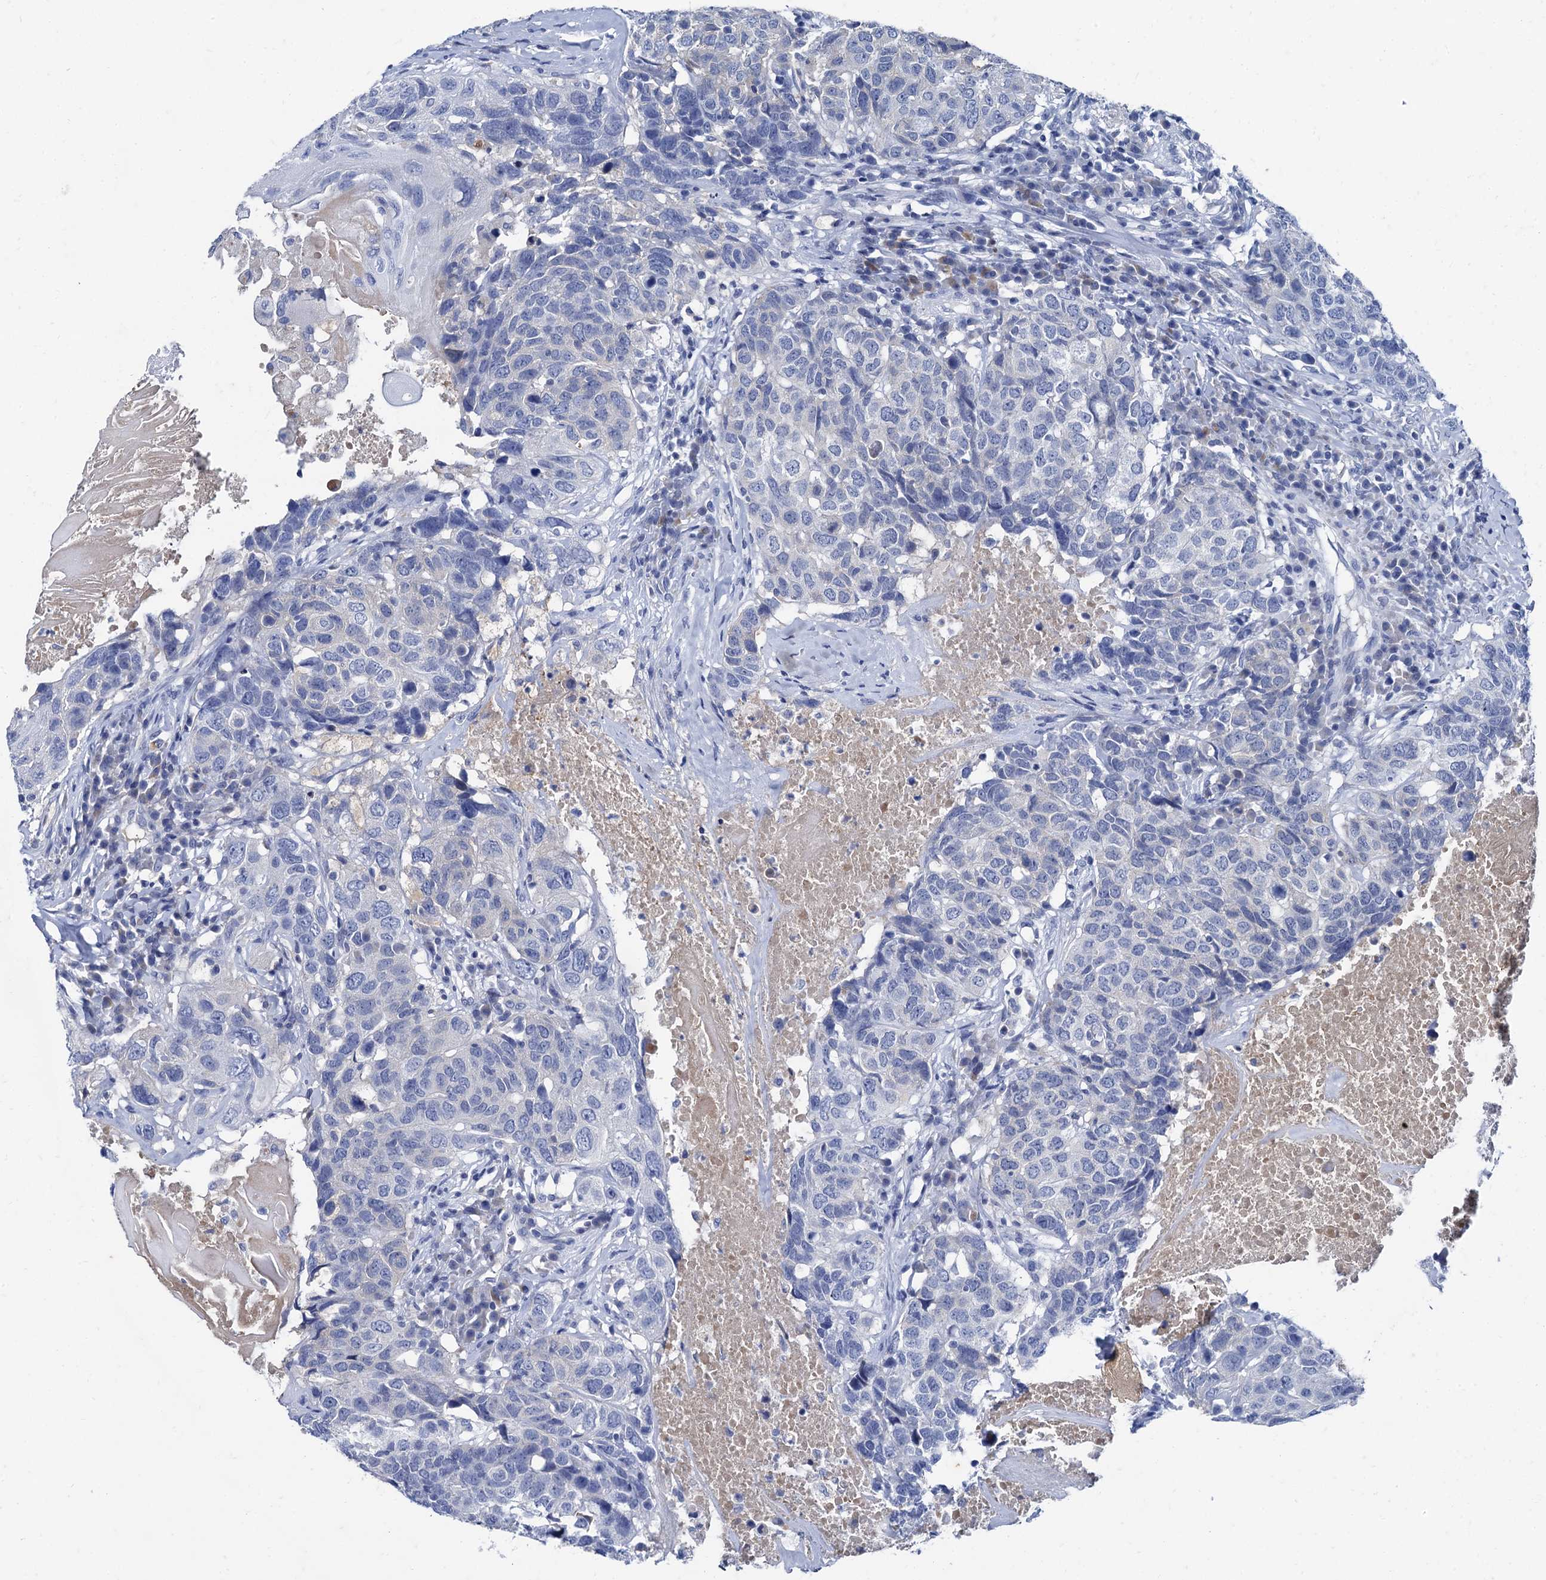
{"staining": {"intensity": "negative", "quantity": "none", "location": "none"}, "tissue": "head and neck cancer", "cell_type": "Tumor cells", "image_type": "cancer", "snomed": [{"axis": "morphology", "description": "Squamous cell carcinoma, NOS"}, {"axis": "topography", "description": "Head-Neck"}], "caption": "Squamous cell carcinoma (head and neck) was stained to show a protein in brown. There is no significant positivity in tumor cells.", "gene": "TMEM72", "patient": {"sex": "male", "age": 66}}